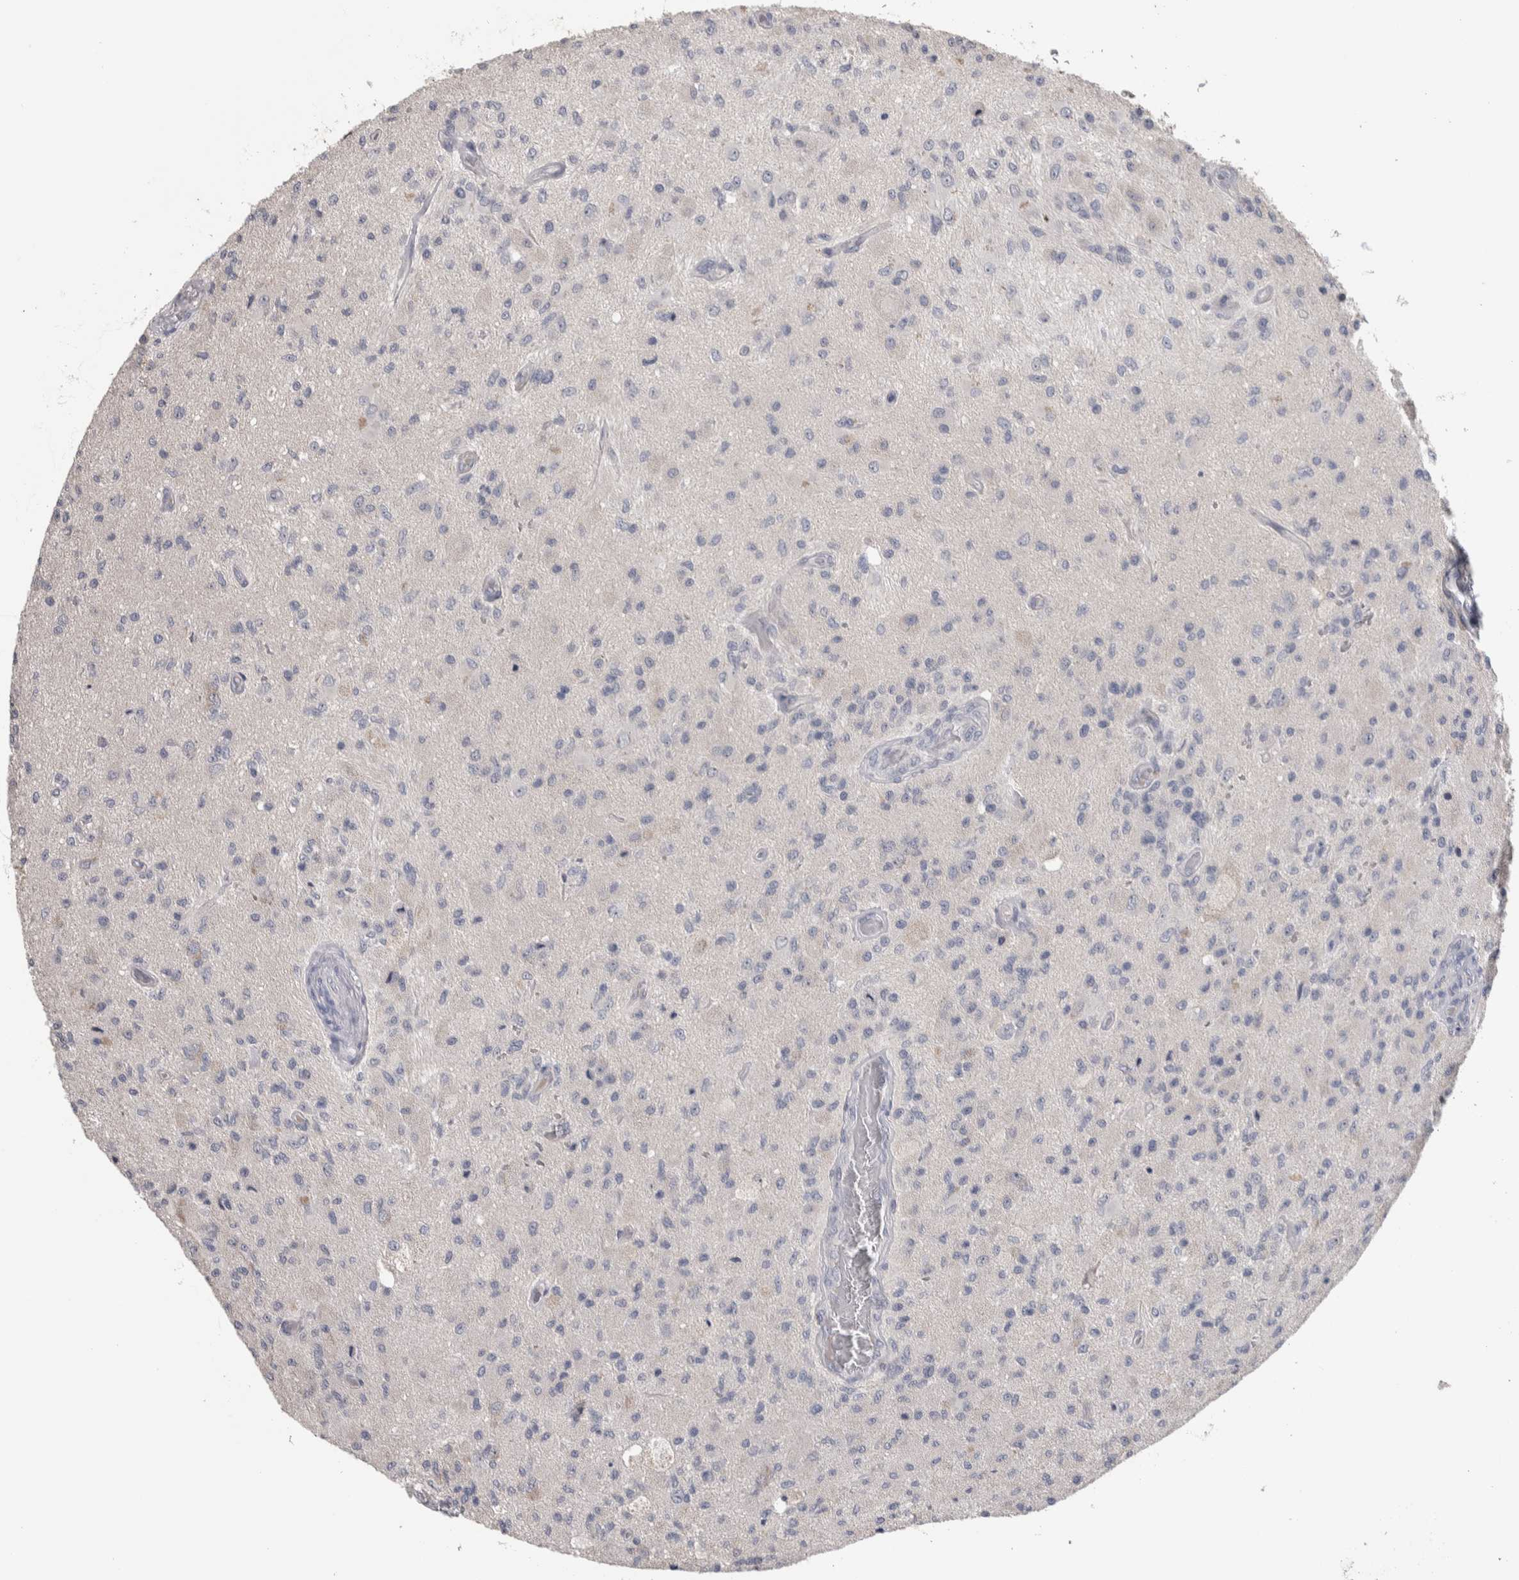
{"staining": {"intensity": "negative", "quantity": "none", "location": "none"}, "tissue": "glioma", "cell_type": "Tumor cells", "image_type": "cancer", "snomed": [{"axis": "morphology", "description": "Normal tissue, NOS"}, {"axis": "morphology", "description": "Glioma, malignant, High grade"}, {"axis": "topography", "description": "Cerebral cortex"}], "caption": "The histopathology image displays no significant positivity in tumor cells of glioma.", "gene": "TMEM102", "patient": {"sex": "male", "age": 77}}